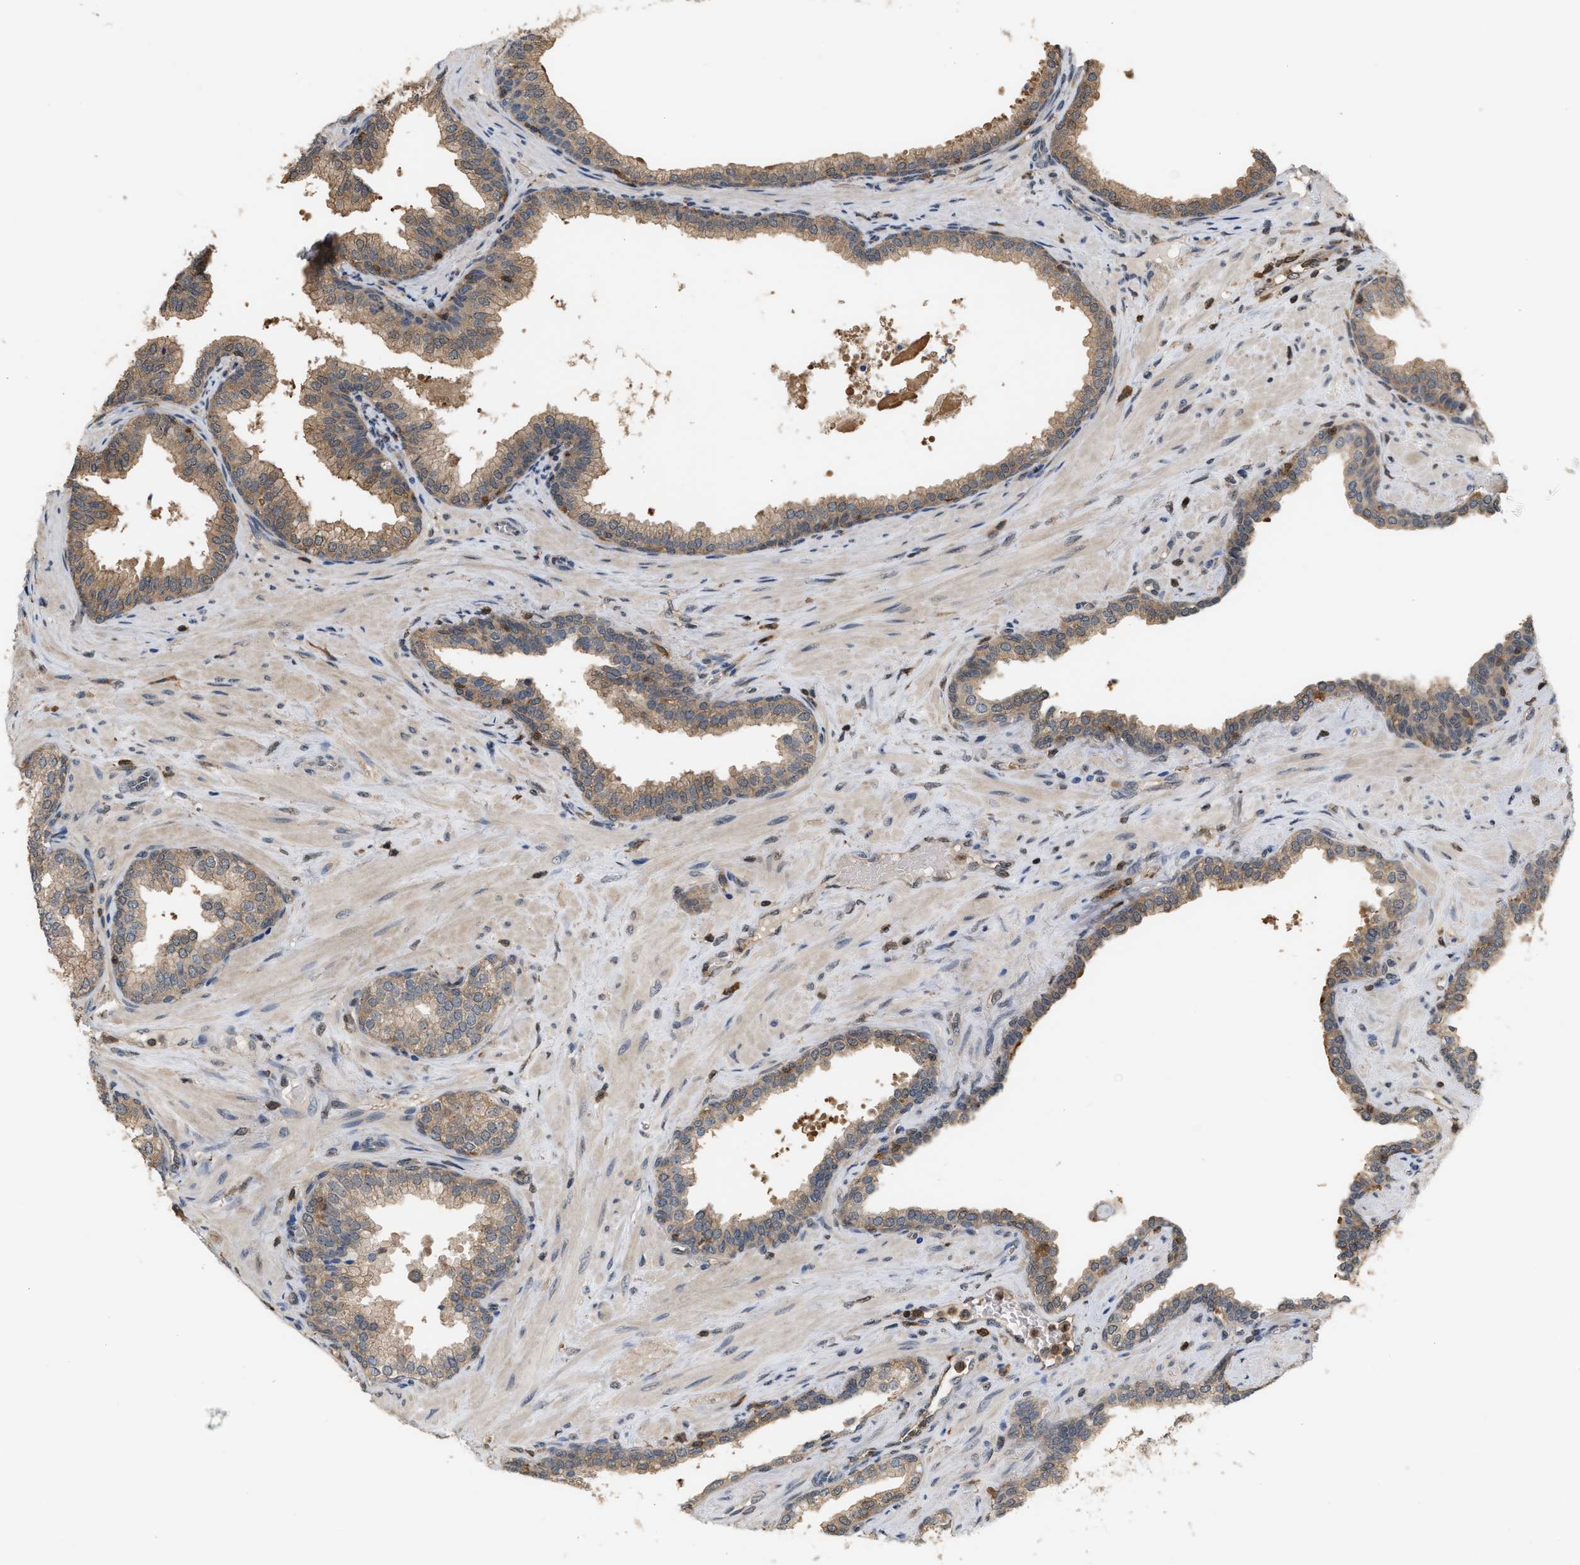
{"staining": {"intensity": "moderate", "quantity": ">75%", "location": "cytoplasmic/membranous"}, "tissue": "prostate cancer", "cell_type": "Tumor cells", "image_type": "cancer", "snomed": [{"axis": "morphology", "description": "Adenocarcinoma, High grade"}, {"axis": "topography", "description": "Prostate"}], "caption": "DAB (3,3'-diaminobenzidine) immunohistochemical staining of prostate cancer exhibits moderate cytoplasmic/membranous protein expression in approximately >75% of tumor cells. (DAB (3,3'-diaminobenzidine) IHC with brightfield microscopy, high magnification).", "gene": "MTPN", "patient": {"sex": "male", "age": 52}}